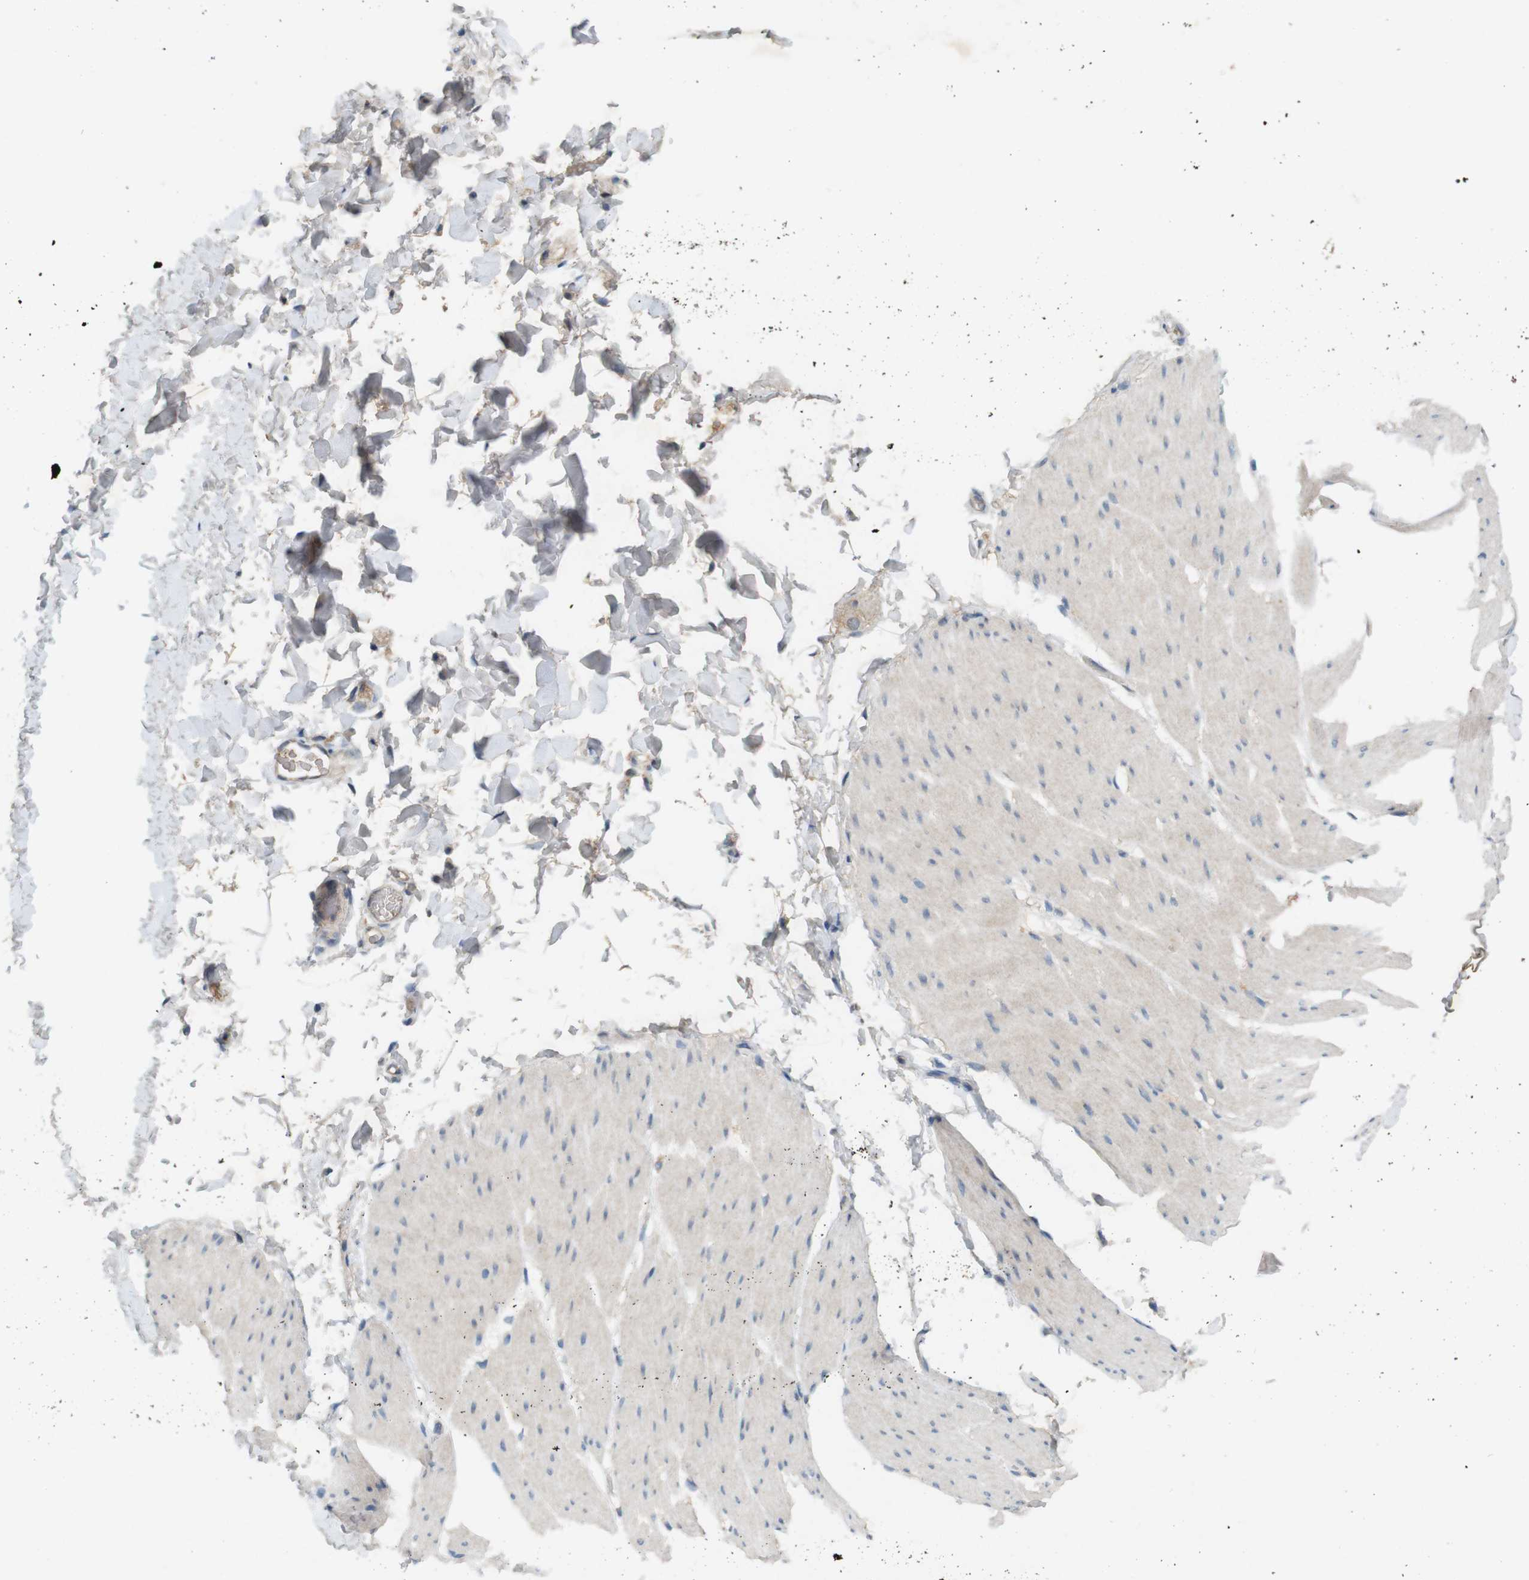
{"staining": {"intensity": "negative", "quantity": "none", "location": "none"}, "tissue": "smooth muscle", "cell_type": "Smooth muscle cells", "image_type": "normal", "snomed": [{"axis": "morphology", "description": "Normal tissue, NOS"}, {"axis": "topography", "description": "Smooth muscle"}, {"axis": "topography", "description": "Colon"}], "caption": "Immunohistochemistry micrograph of unremarkable smooth muscle stained for a protein (brown), which displays no staining in smooth muscle cells. (DAB (3,3'-diaminobenzidine) immunohistochemistry (IHC), high magnification).", "gene": "PVR", "patient": {"sex": "male", "age": 67}}